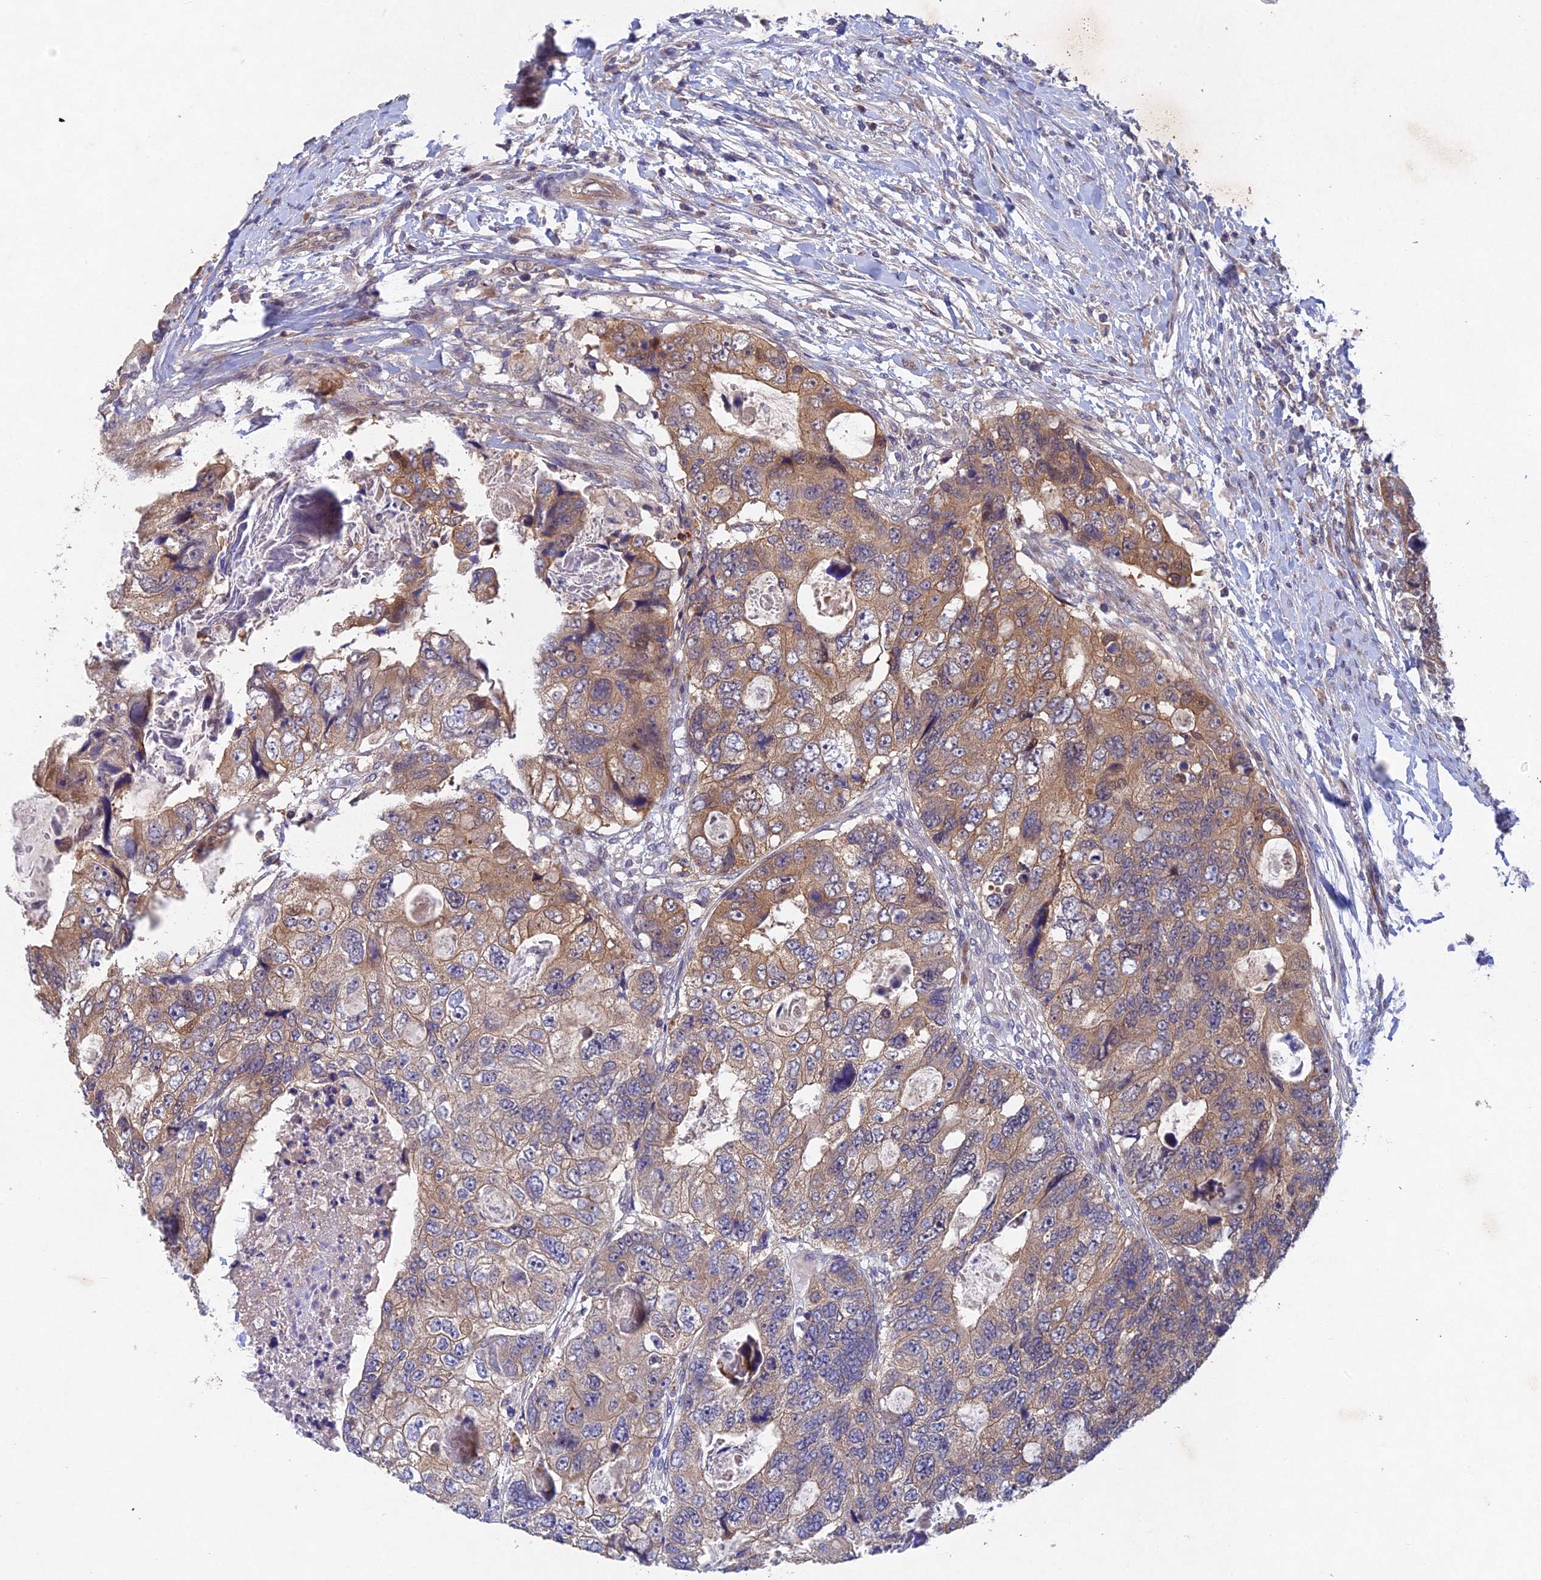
{"staining": {"intensity": "moderate", "quantity": "25%-75%", "location": "cytoplasmic/membranous"}, "tissue": "colorectal cancer", "cell_type": "Tumor cells", "image_type": "cancer", "snomed": [{"axis": "morphology", "description": "Adenocarcinoma, NOS"}, {"axis": "topography", "description": "Rectum"}], "caption": "A medium amount of moderate cytoplasmic/membranous expression is present in about 25%-75% of tumor cells in colorectal adenocarcinoma tissue.", "gene": "NSMCE1", "patient": {"sex": "male", "age": 59}}